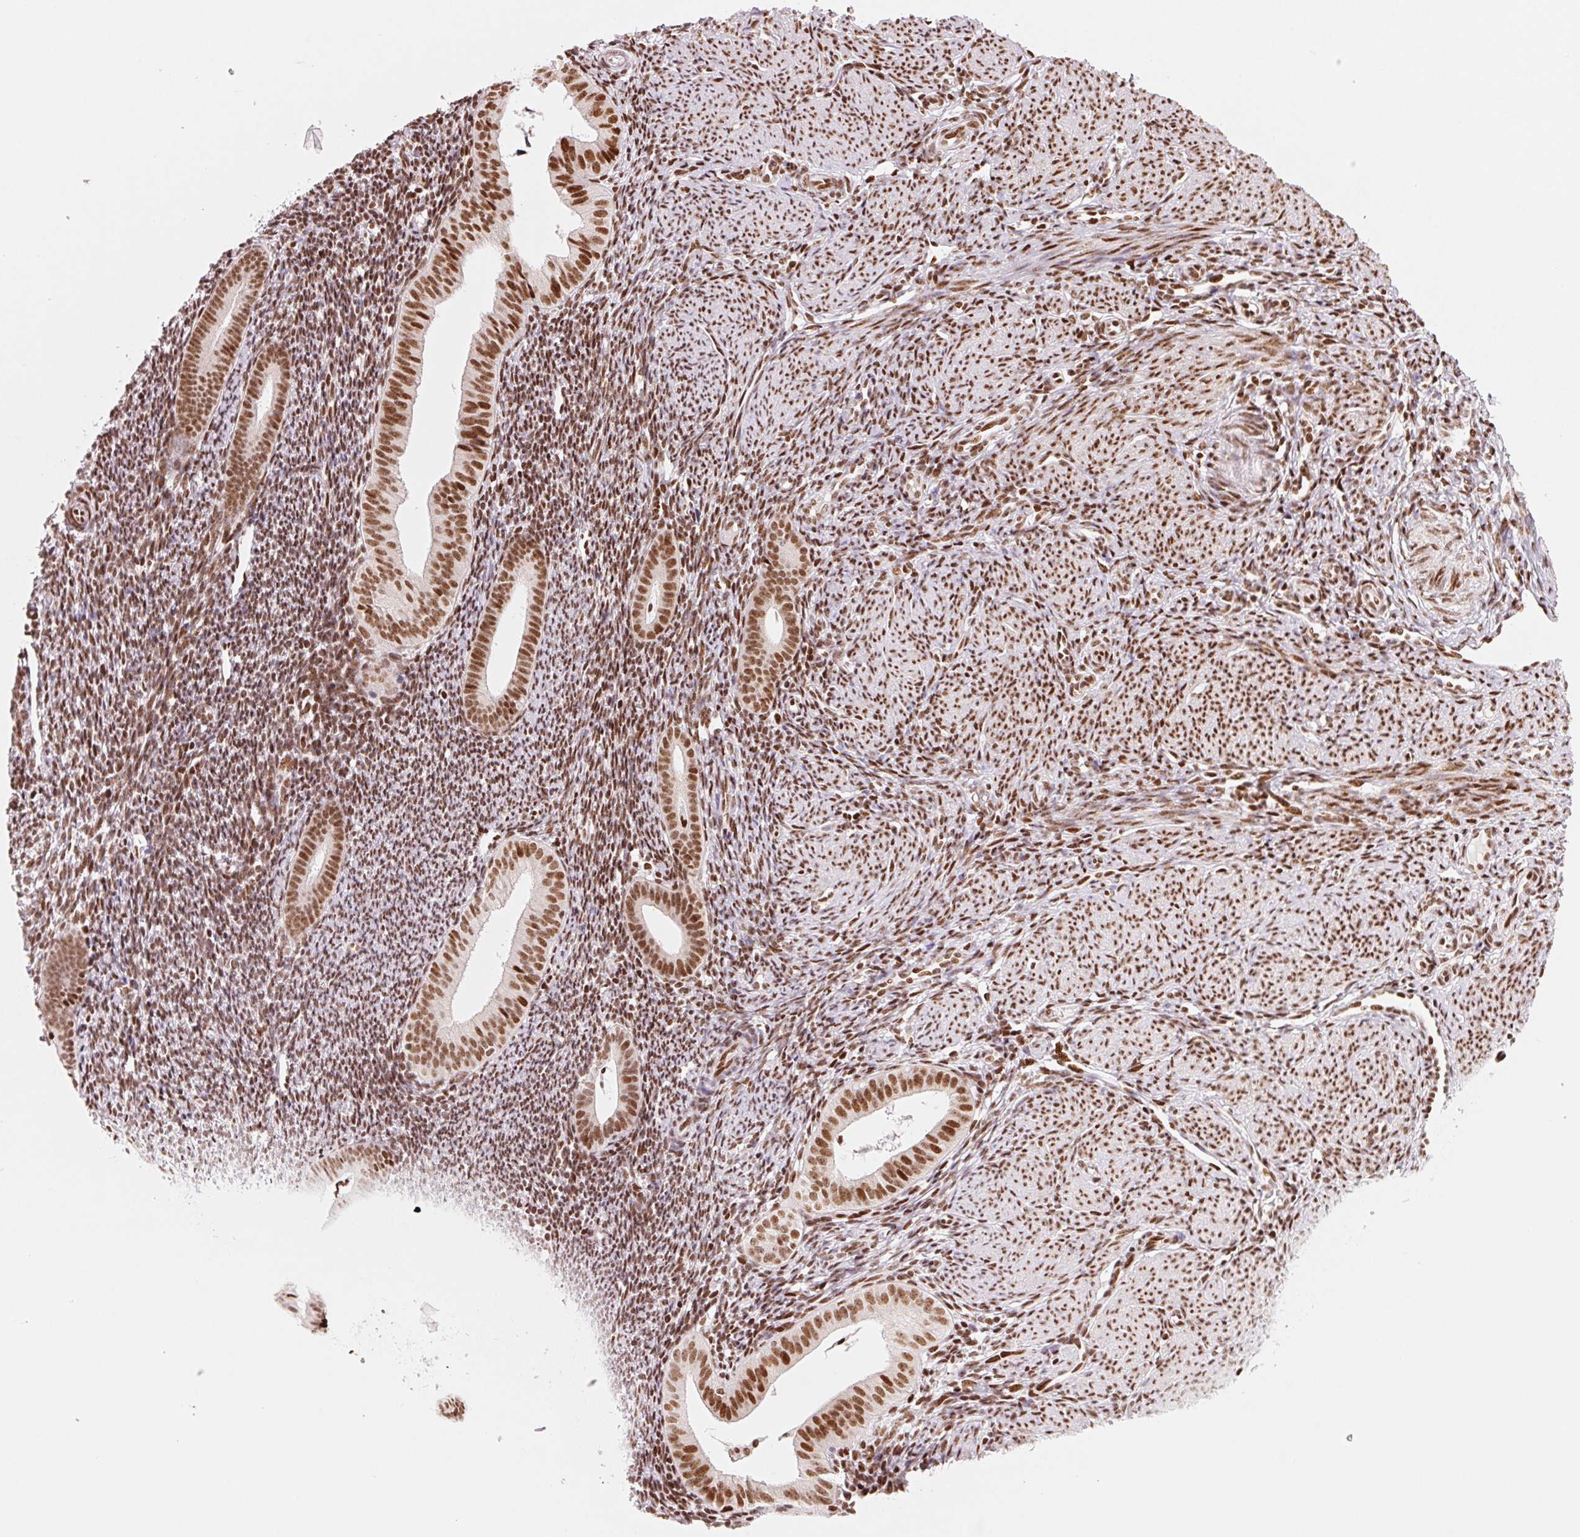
{"staining": {"intensity": "strong", "quantity": ">75%", "location": "nuclear"}, "tissue": "endometrium", "cell_type": "Cells in endometrial stroma", "image_type": "normal", "snomed": [{"axis": "morphology", "description": "Normal tissue, NOS"}, {"axis": "topography", "description": "Endometrium"}], "caption": "Endometrium stained with immunohistochemistry (IHC) reveals strong nuclear positivity in about >75% of cells in endometrial stroma.", "gene": "NXF1", "patient": {"sex": "female", "age": 39}}